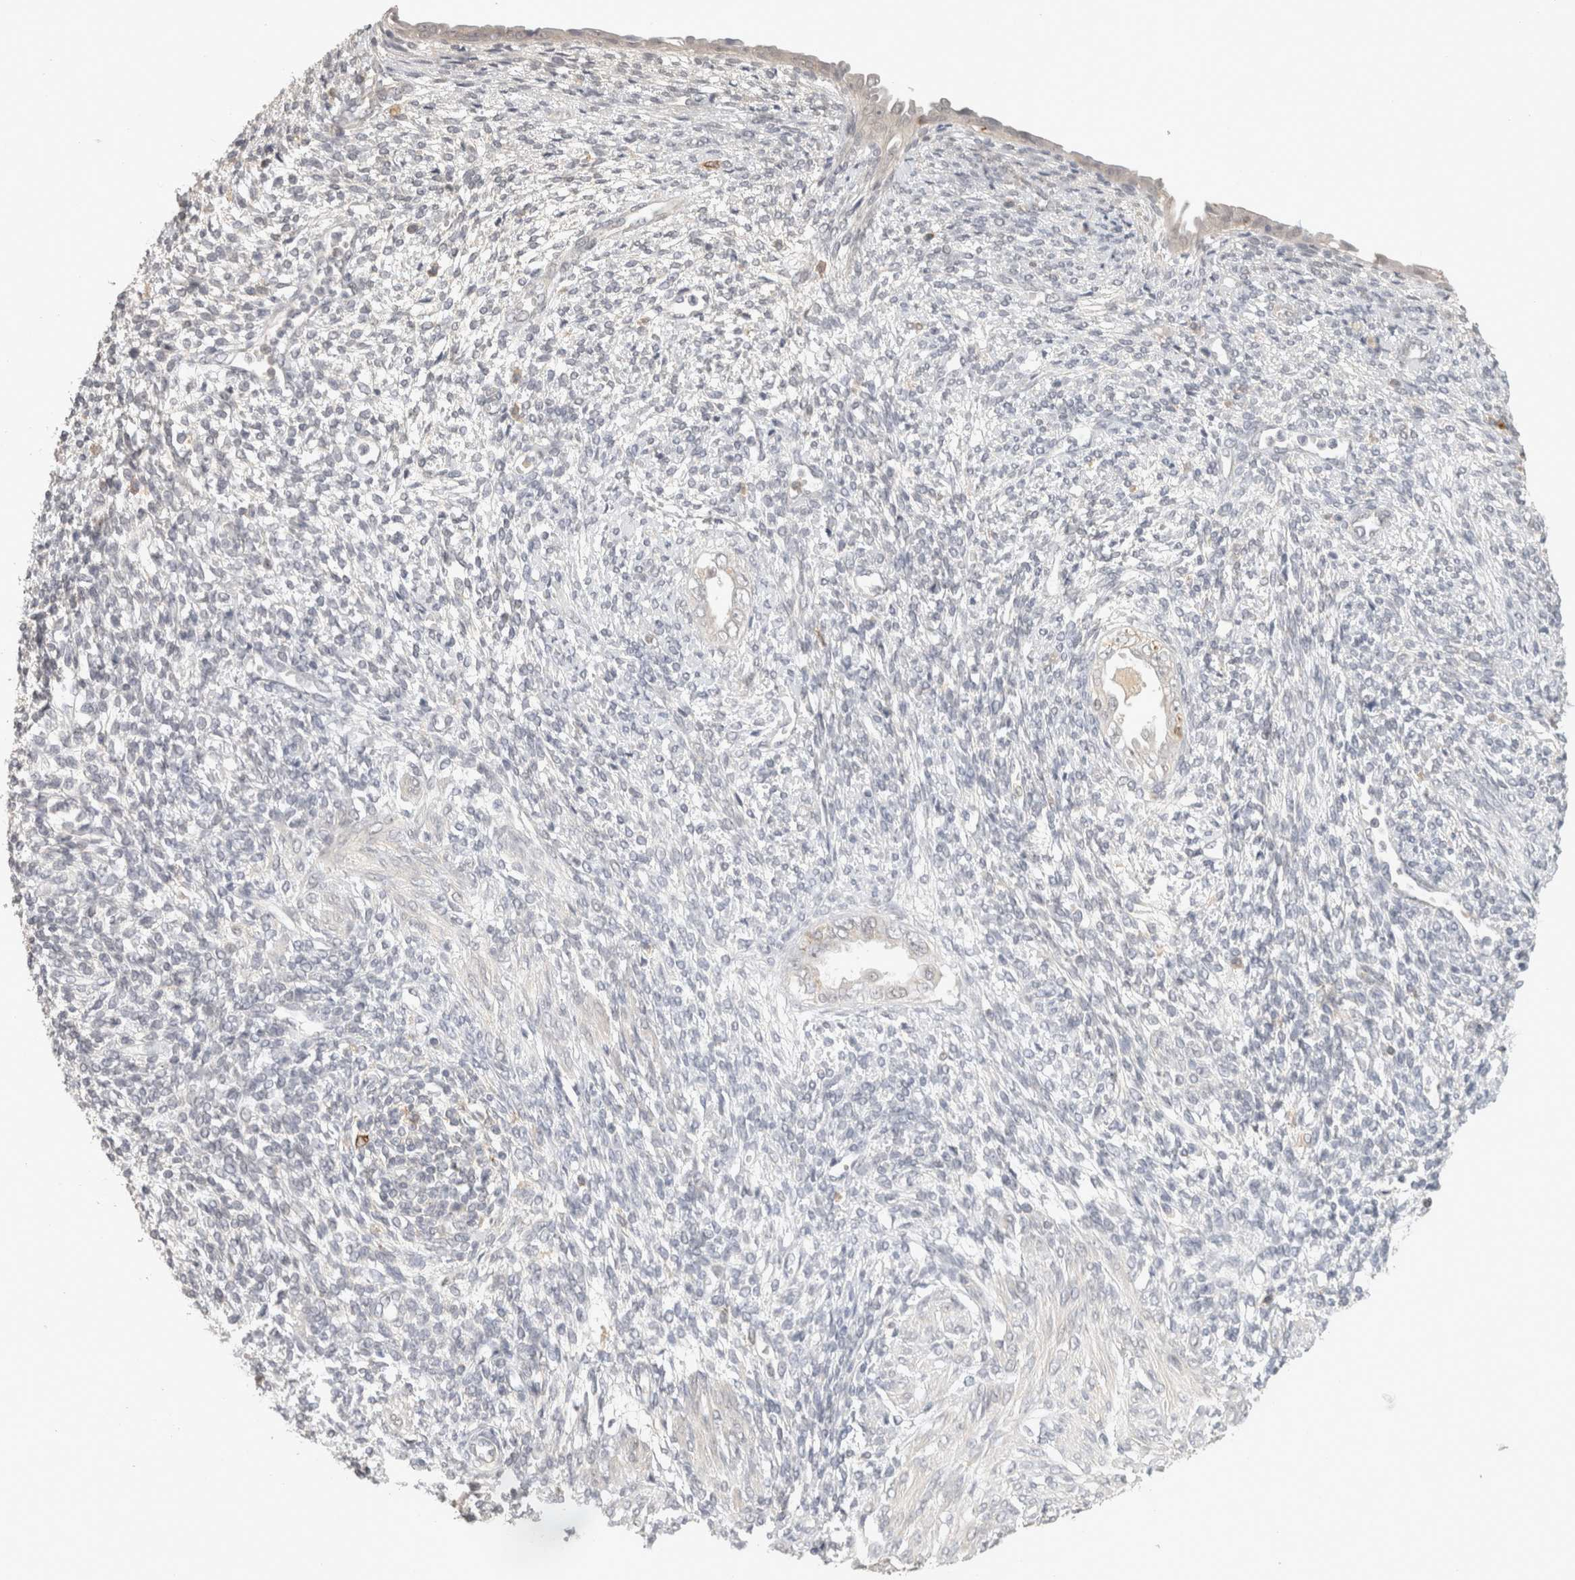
{"staining": {"intensity": "negative", "quantity": "none", "location": "none"}, "tissue": "endometrium", "cell_type": "Cells in endometrial stroma", "image_type": "normal", "snomed": [{"axis": "morphology", "description": "Normal tissue, NOS"}, {"axis": "topography", "description": "Endometrium"}], "caption": "Cells in endometrial stroma show no significant protein staining in normal endometrium. (Brightfield microscopy of DAB (3,3'-diaminobenzidine) immunohistochemistry at high magnification).", "gene": "HAVCR2", "patient": {"sex": "female", "age": 66}}